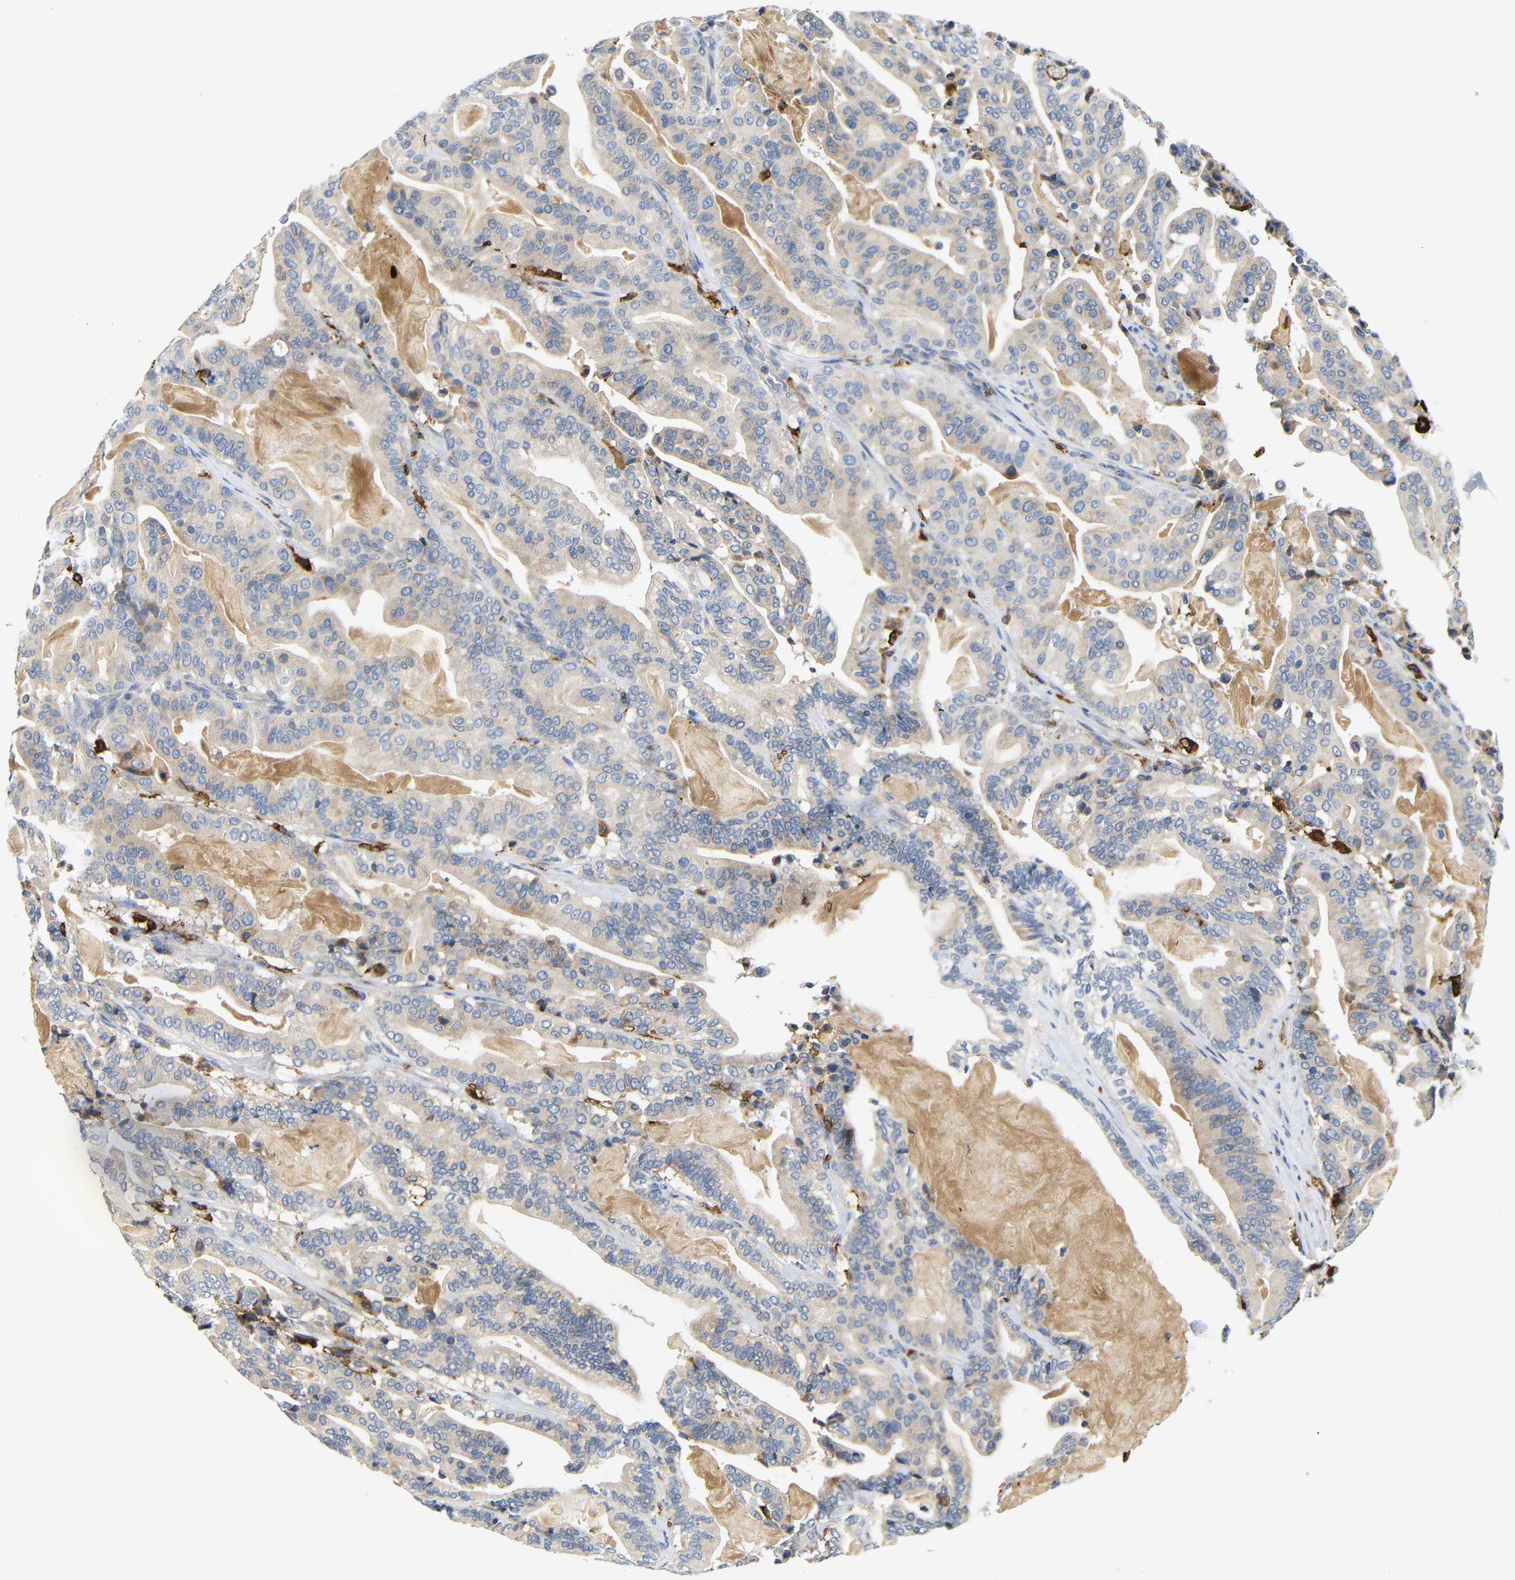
{"staining": {"intensity": "weak", "quantity": ">75%", "location": "cytoplasmic/membranous"}, "tissue": "pancreatic cancer", "cell_type": "Tumor cells", "image_type": "cancer", "snomed": [{"axis": "morphology", "description": "Adenocarcinoma, NOS"}, {"axis": "topography", "description": "Pancreas"}], "caption": "Protein staining exhibits weak cytoplasmic/membranous staining in approximately >75% of tumor cells in pancreatic adenocarcinoma.", "gene": "HLA-DQB1", "patient": {"sex": "male", "age": 63}}